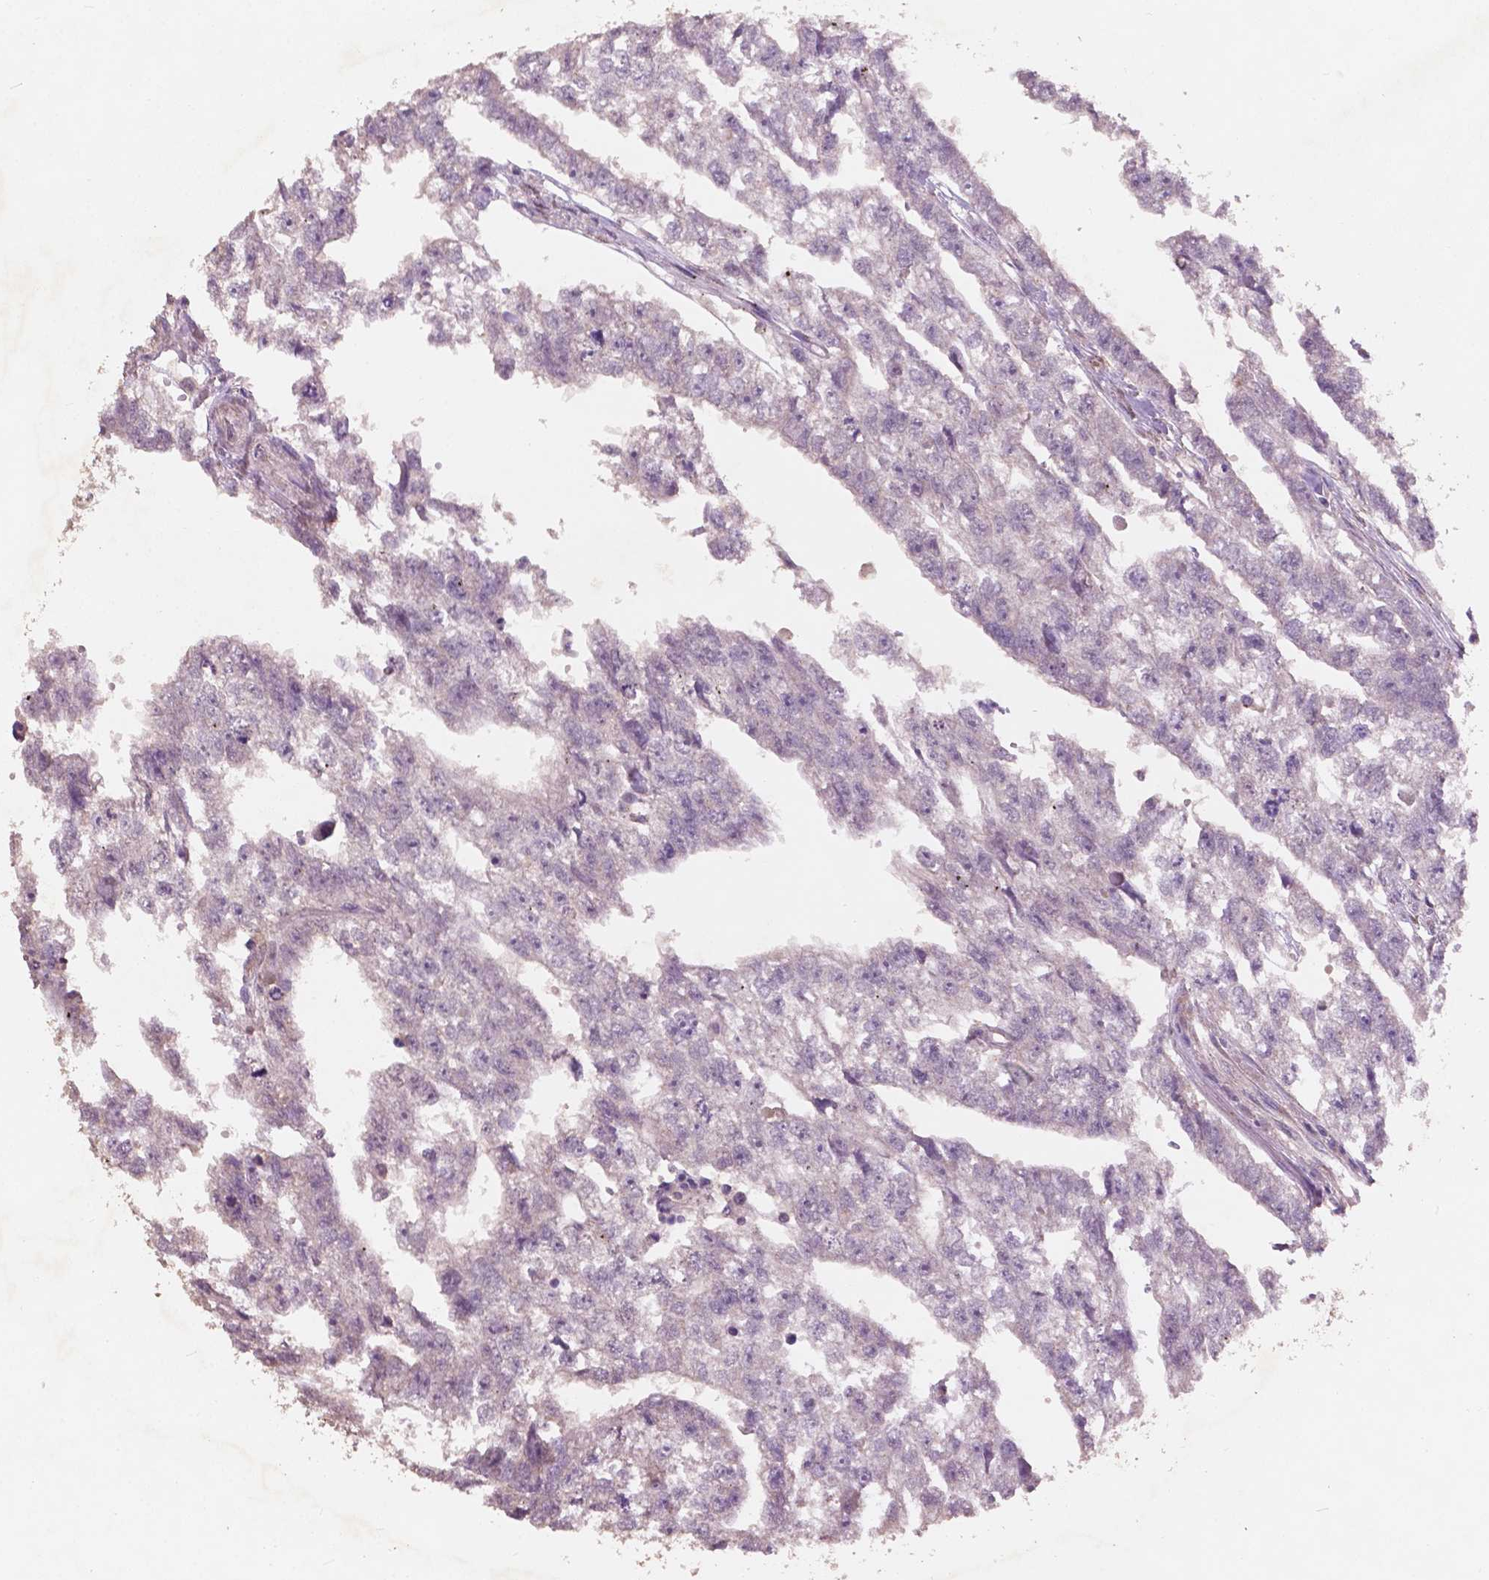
{"staining": {"intensity": "negative", "quantity": "none", "location": "none"}, "tissue": "testis cancer", "cell_type": "Tumor cells", "image_type": "cancer", "snomed": [{"axis": "morphology", "description": "Carcinoma, Embryonal, NOS"}, {"axis": "morphology", "description": "Teratoma, malignant, NOS"}, {"axis": "topography", "description": "Testis"}], "caption": "High magnification brightfield microscopy of testis cancer (teratoma (malignant)) stained with DAB (brown) and counterstained with hematoxylin (blue): tumor cells show no significant staining.", "gene": "CHPT1", "patient": {"sex": "male", "age": 44}}